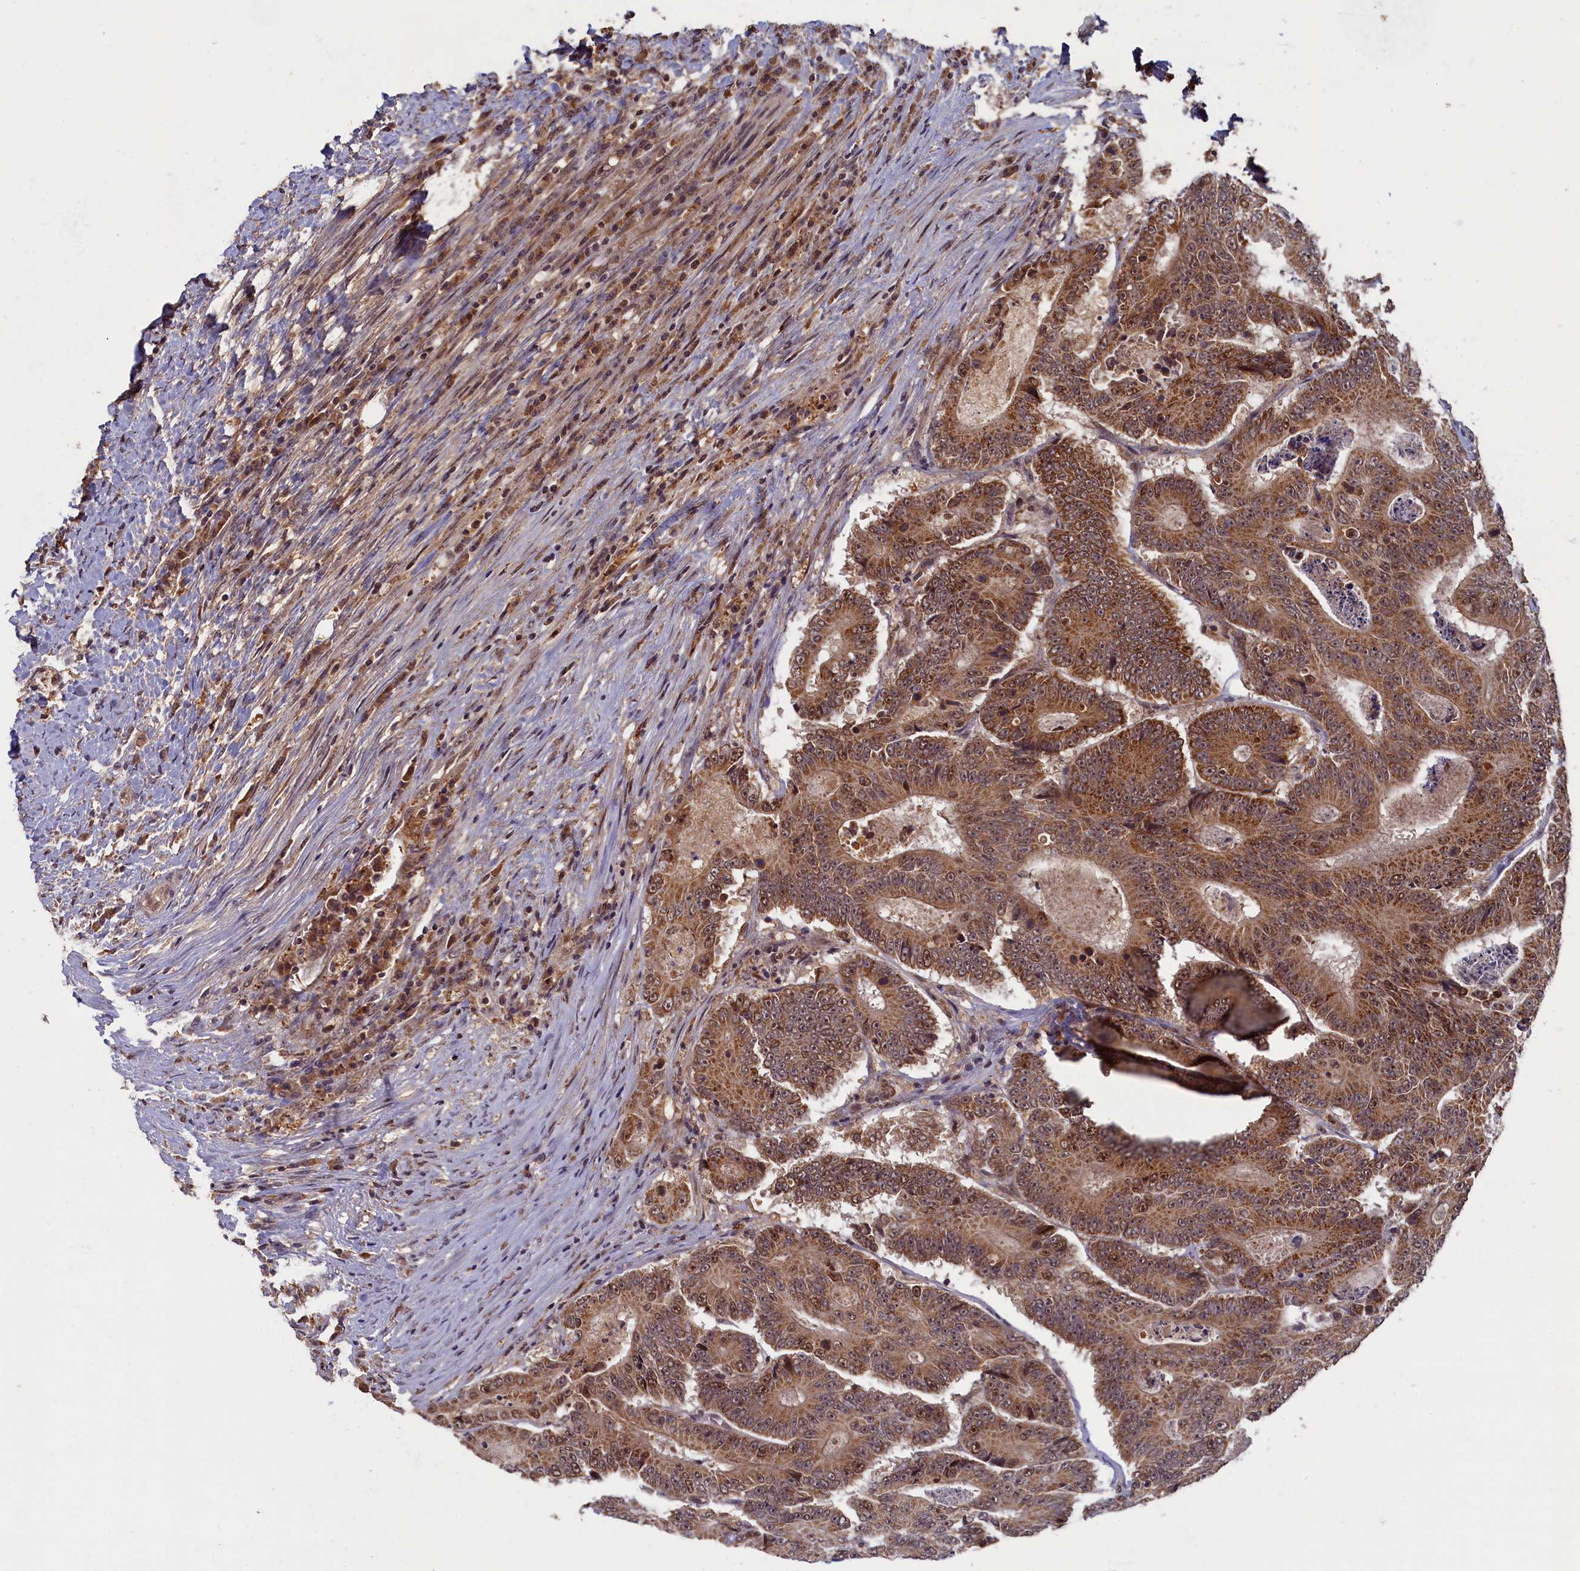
{"staining": {"intensity": "moderate", "quantity": ">75%", "location": "cytoplasmic/membranous,nuclear"}, "tissue": "colorectal cancer", "cell_type": "Tumor cells", "image_type": "cancer", "snomed": [{"axis": "morphology", "description": "Adenocarcinoma, NOS"}, {"axis": "topography", "description": "Colon"}], "caption": "Protein expression analysis of human colorectal adenocarcinoma reveals moderate cytoplasmic/membranous and nuclear staining in about >75% of tumor cells.", "gene": "BRCA1", "patient": {"sex": "male", "age": 83}}